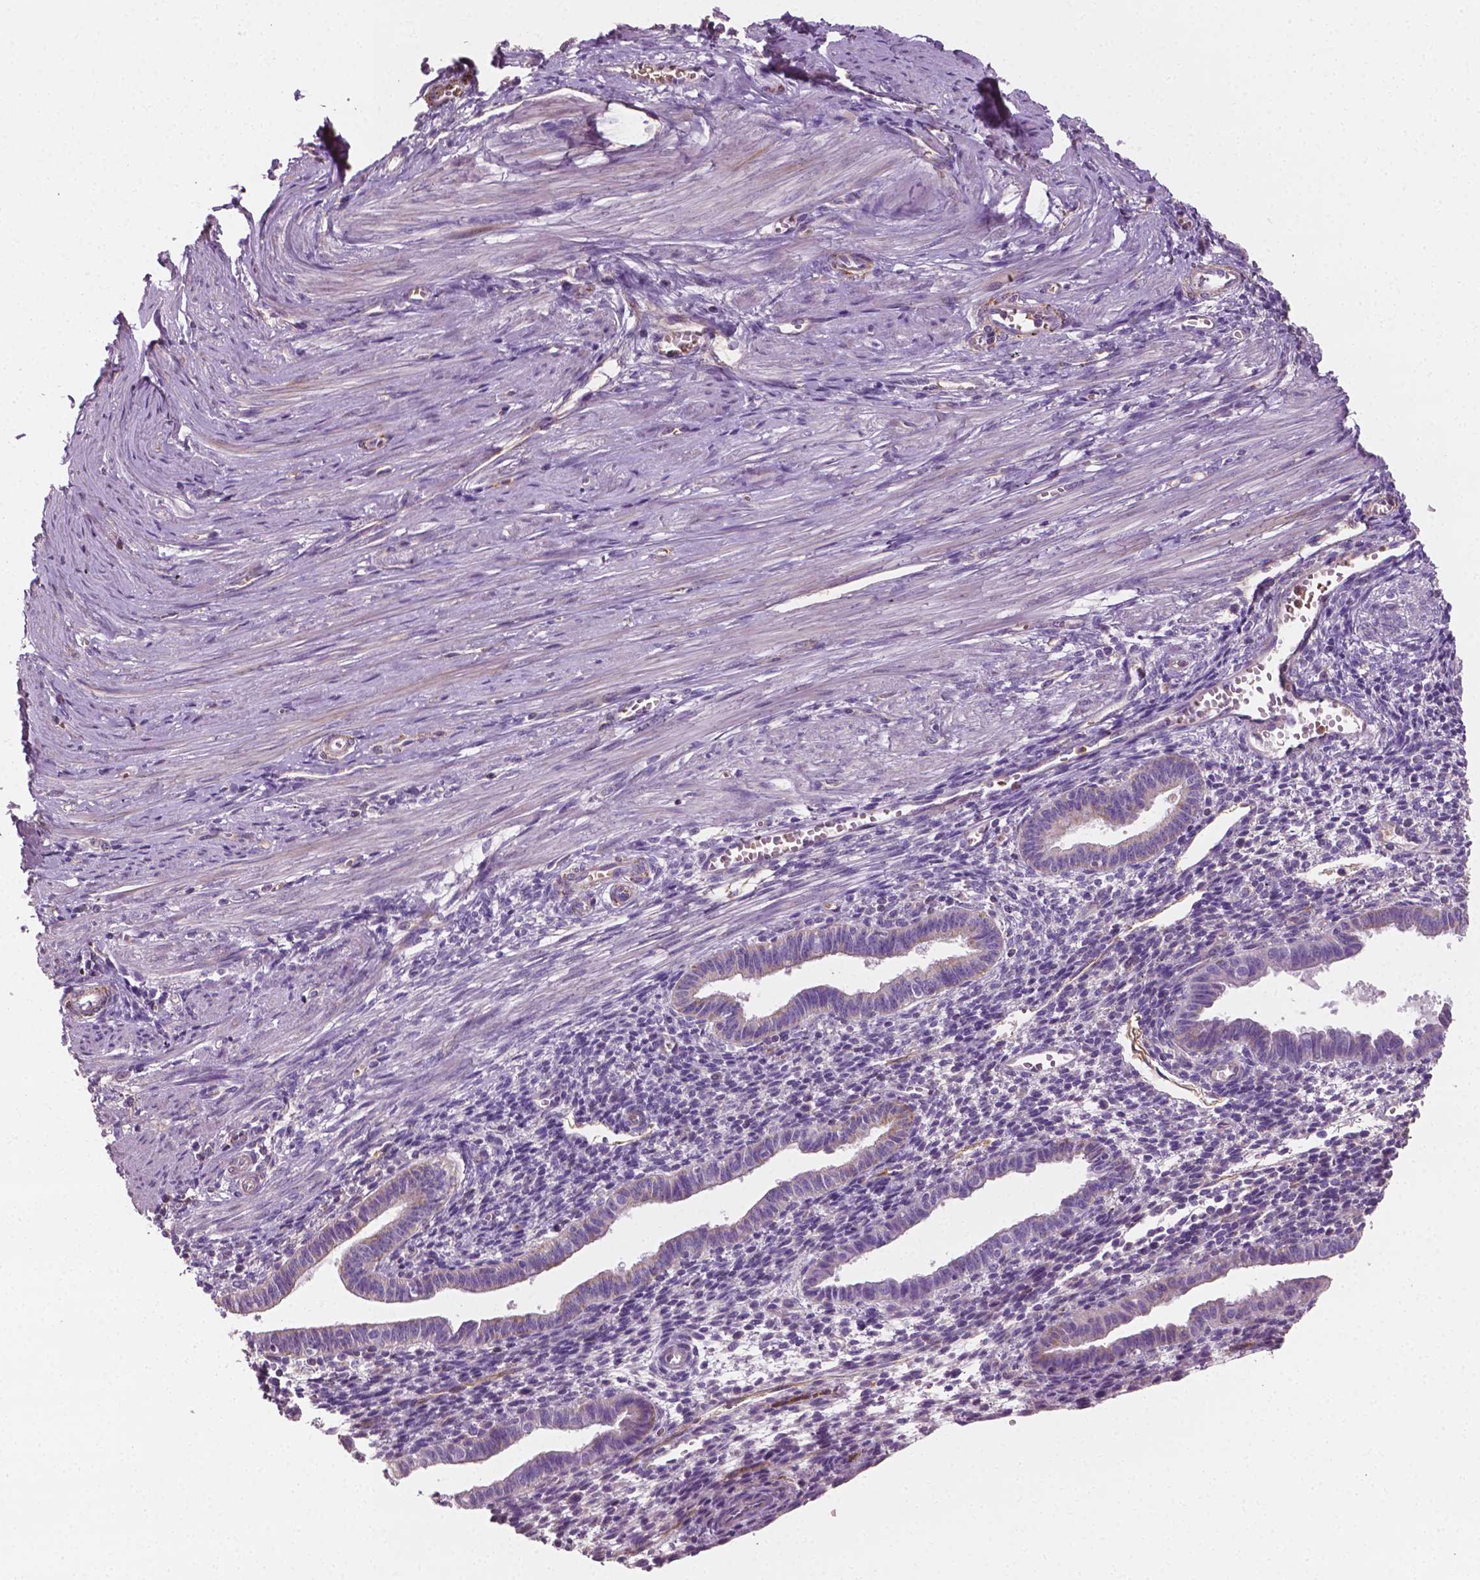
{"staining": {"intensity": "negative", "quantity": "none", "location": "none"}, "tissue": "endometrium", "cell_type": "Cells in endometrial stroma", "image_type": "normal", "snomed": [{"axis": "morphology", "description": "Normal tissue, NOS"}, {"axis": "topography", "description": "Endometrium"}], "caption": "An immunohistochemistry (IHC) histopathology image of normal endometrium is shown. There is no staining in cells in endometrial stroma of endometrium. (DAB (3,3'-diaminobenzidine) IHC visualized using brightfield microscopy, high magnification).", "gene": "PTX3", "patient": {"sex": "female", "age": 37}}